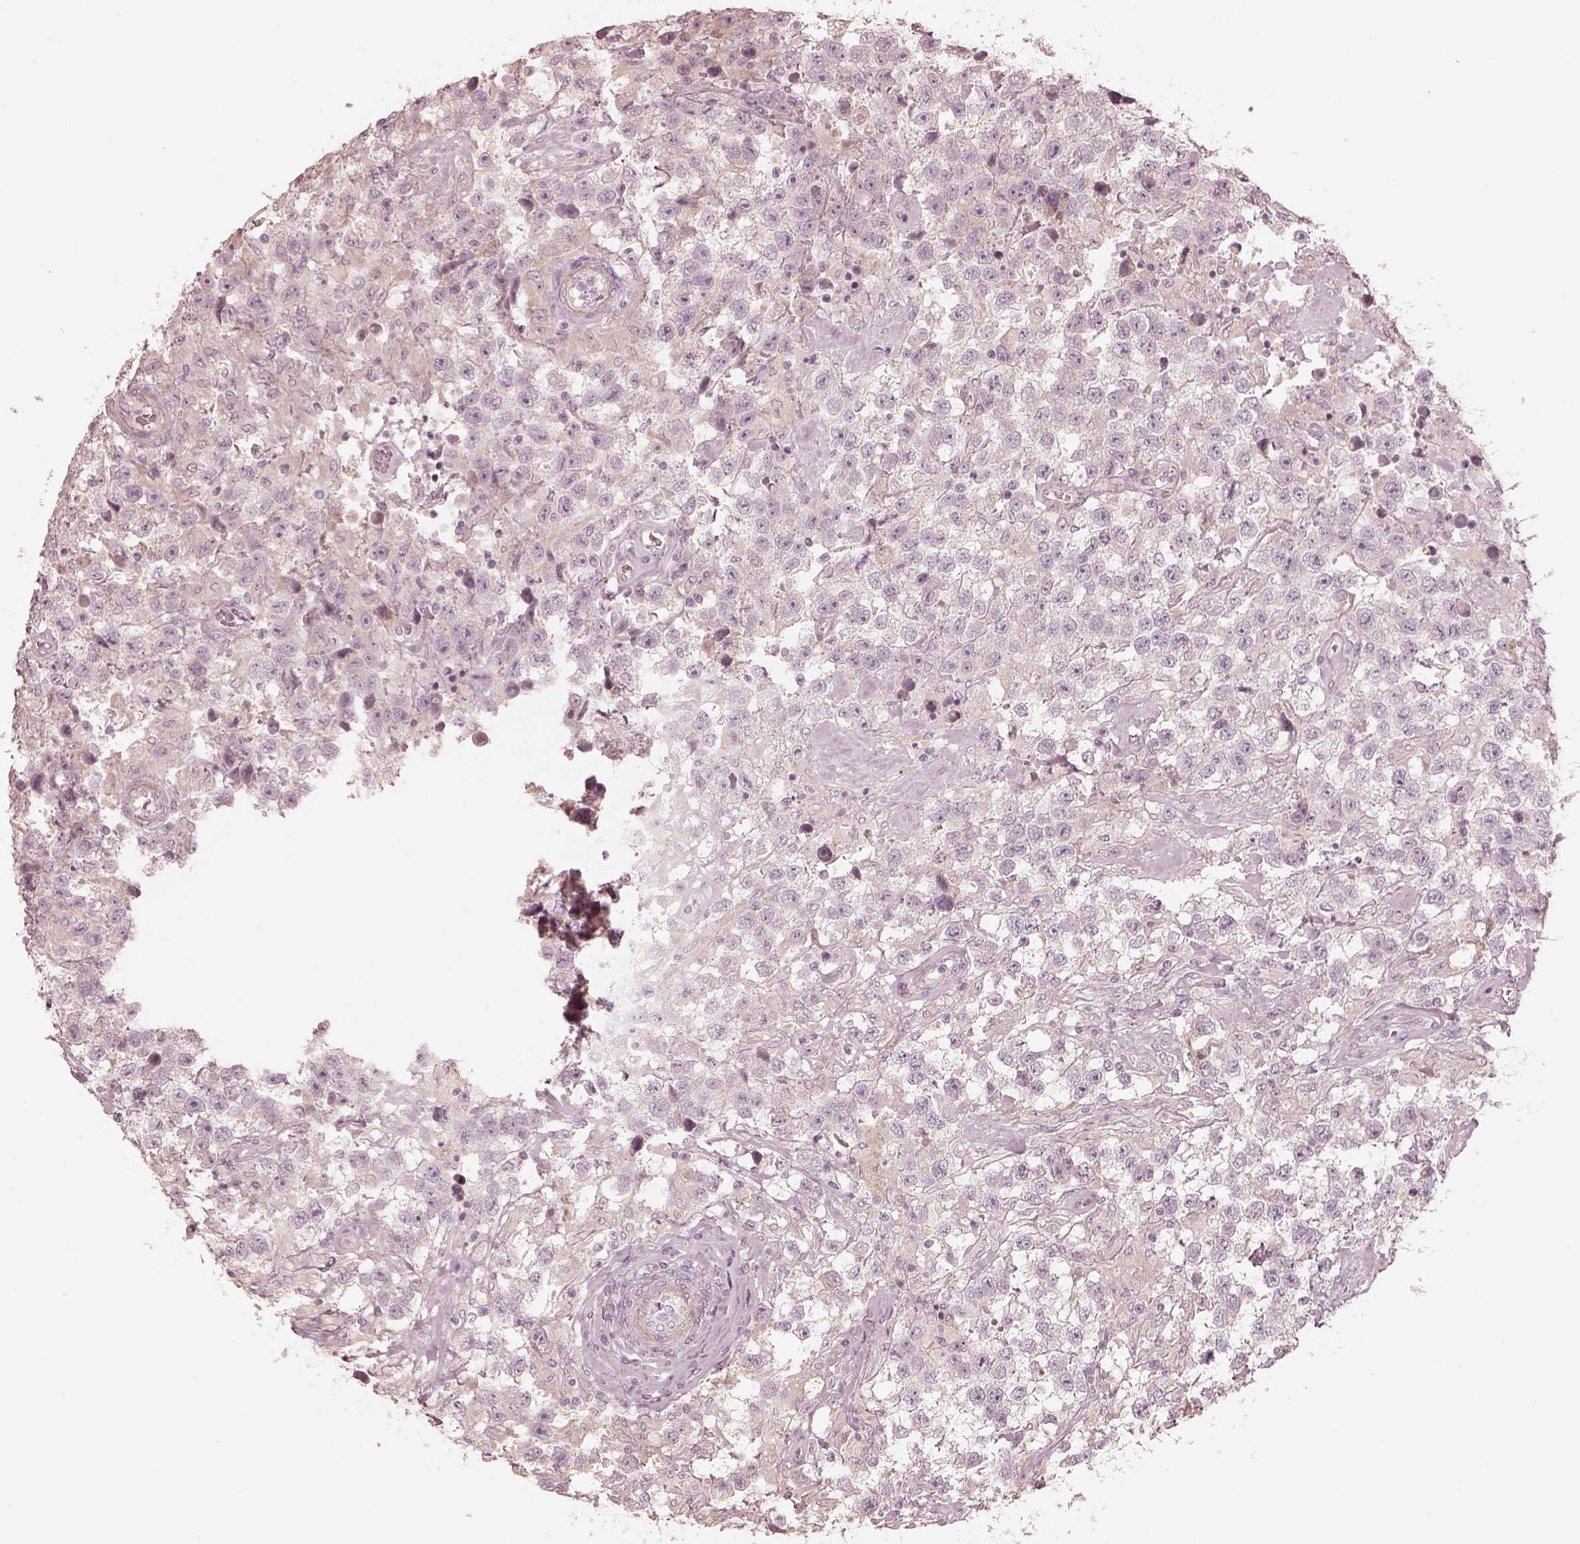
{"staining": {"intensity": "negative", "quantity": "none", "location": "none"}, "tissue": "testis cancer", "cell_type": "Tumor cells", "image_type": "cancer", "snomed": [{"axis": "morphology", "description": "Seminoma, NOS"}, {"axis": "topography", "description": "Testis"}], "caption": "A high-resolution micrograph shows immunohistochemistry (IHC) staining of testis seminoma, which reveals no significant positivity in tumor cells.", "gene": "KCNJ9", "patient": {"sex": "male", "age": 43}}